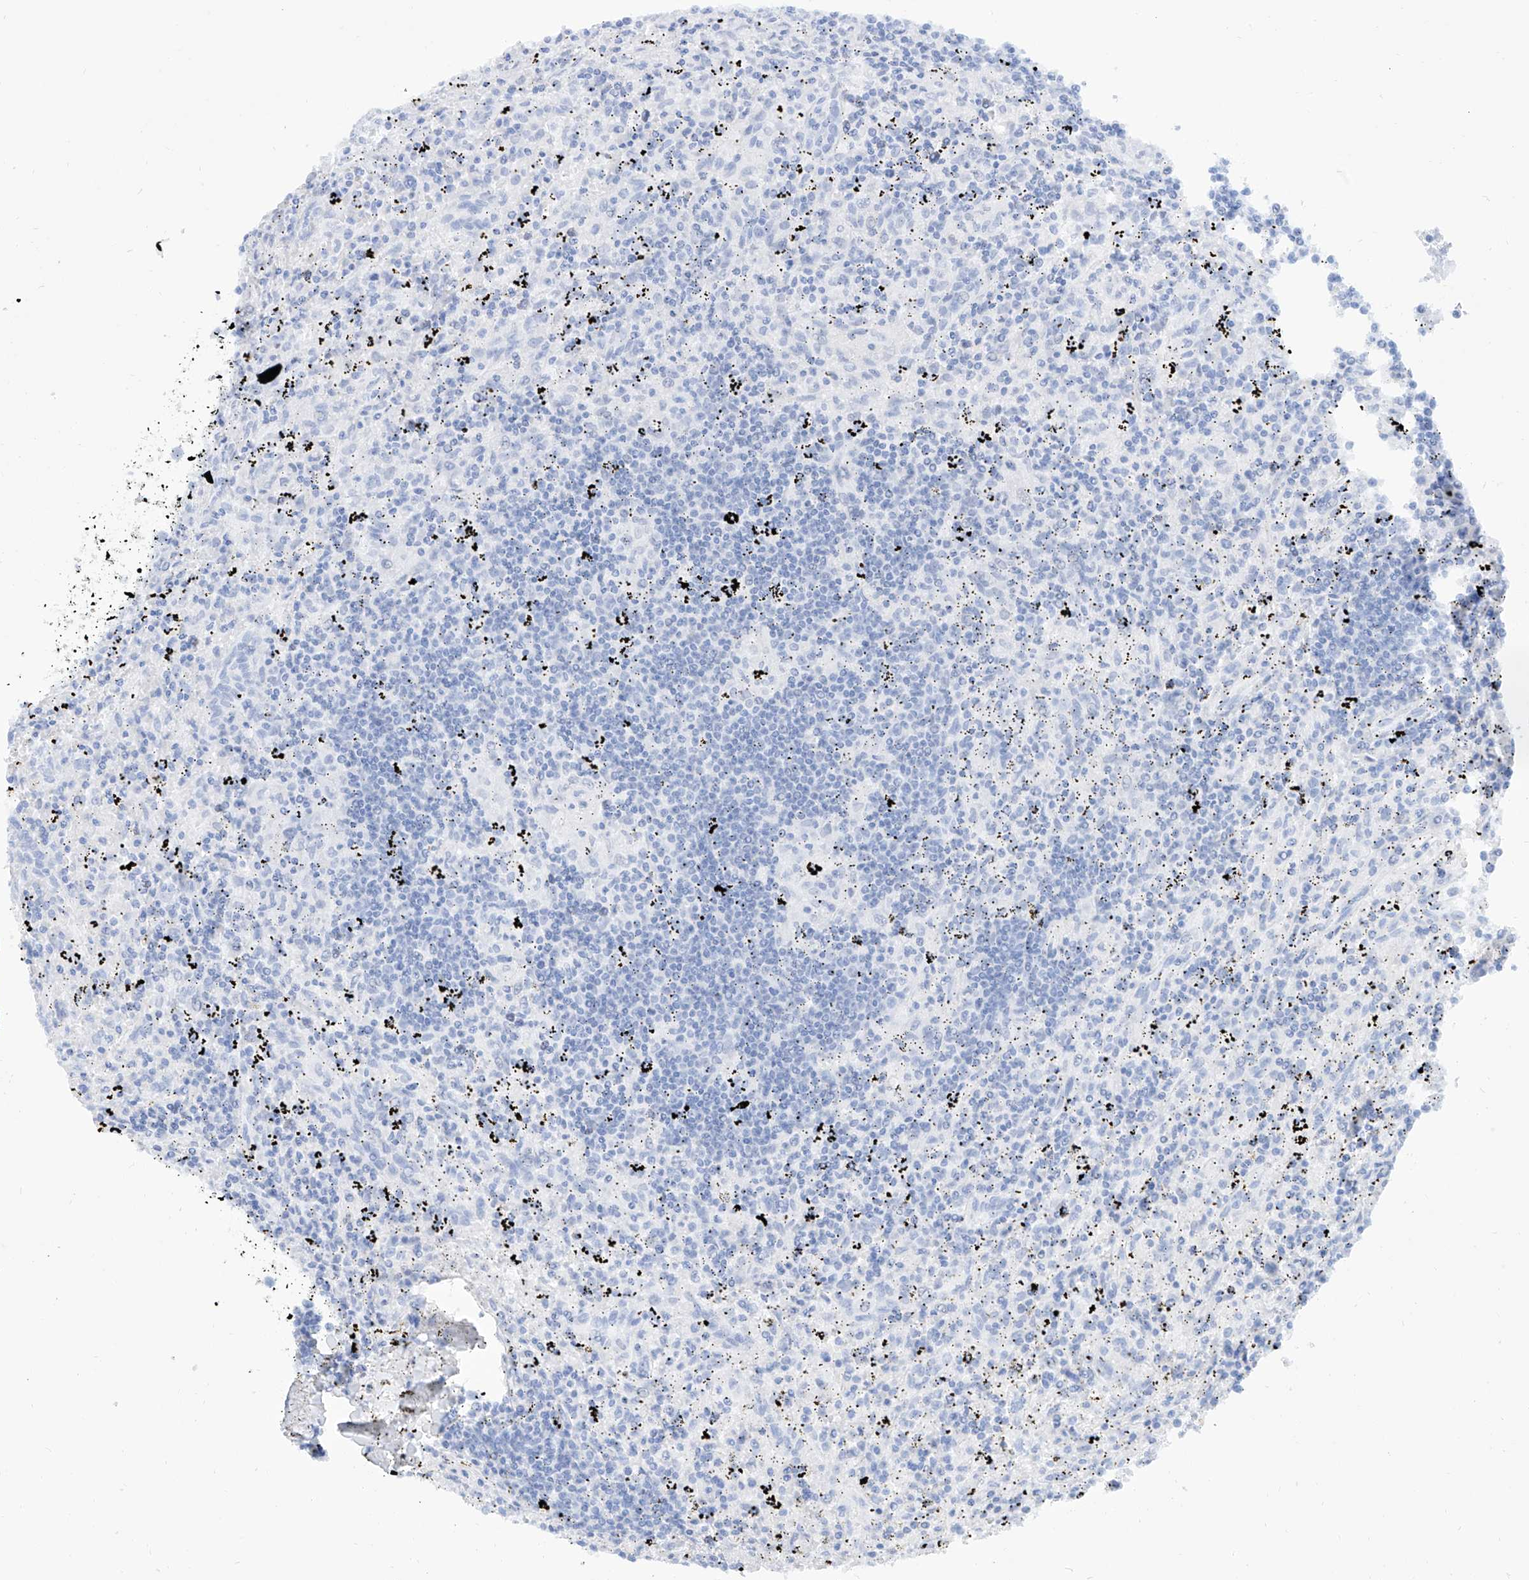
{"staining": {"intensity": "negative", "quantity": "none", "location": "none"}, "tissue": "lymphoma", "cell_type": "Tumor cells", "image_type": "cancer", "snomed": [{"axis": "morphology", "description": "Malignant lymphoma, non-Hodgkin's type, Low grade"}, {"axis": "topography", "description": "Spleen"}], "caption": "DAB immunohistochemical staining of lymphoma reveals no significant staining in tumor cells.", "gene": "PDXK", "patient": {"sex": "male", "age": 76}}